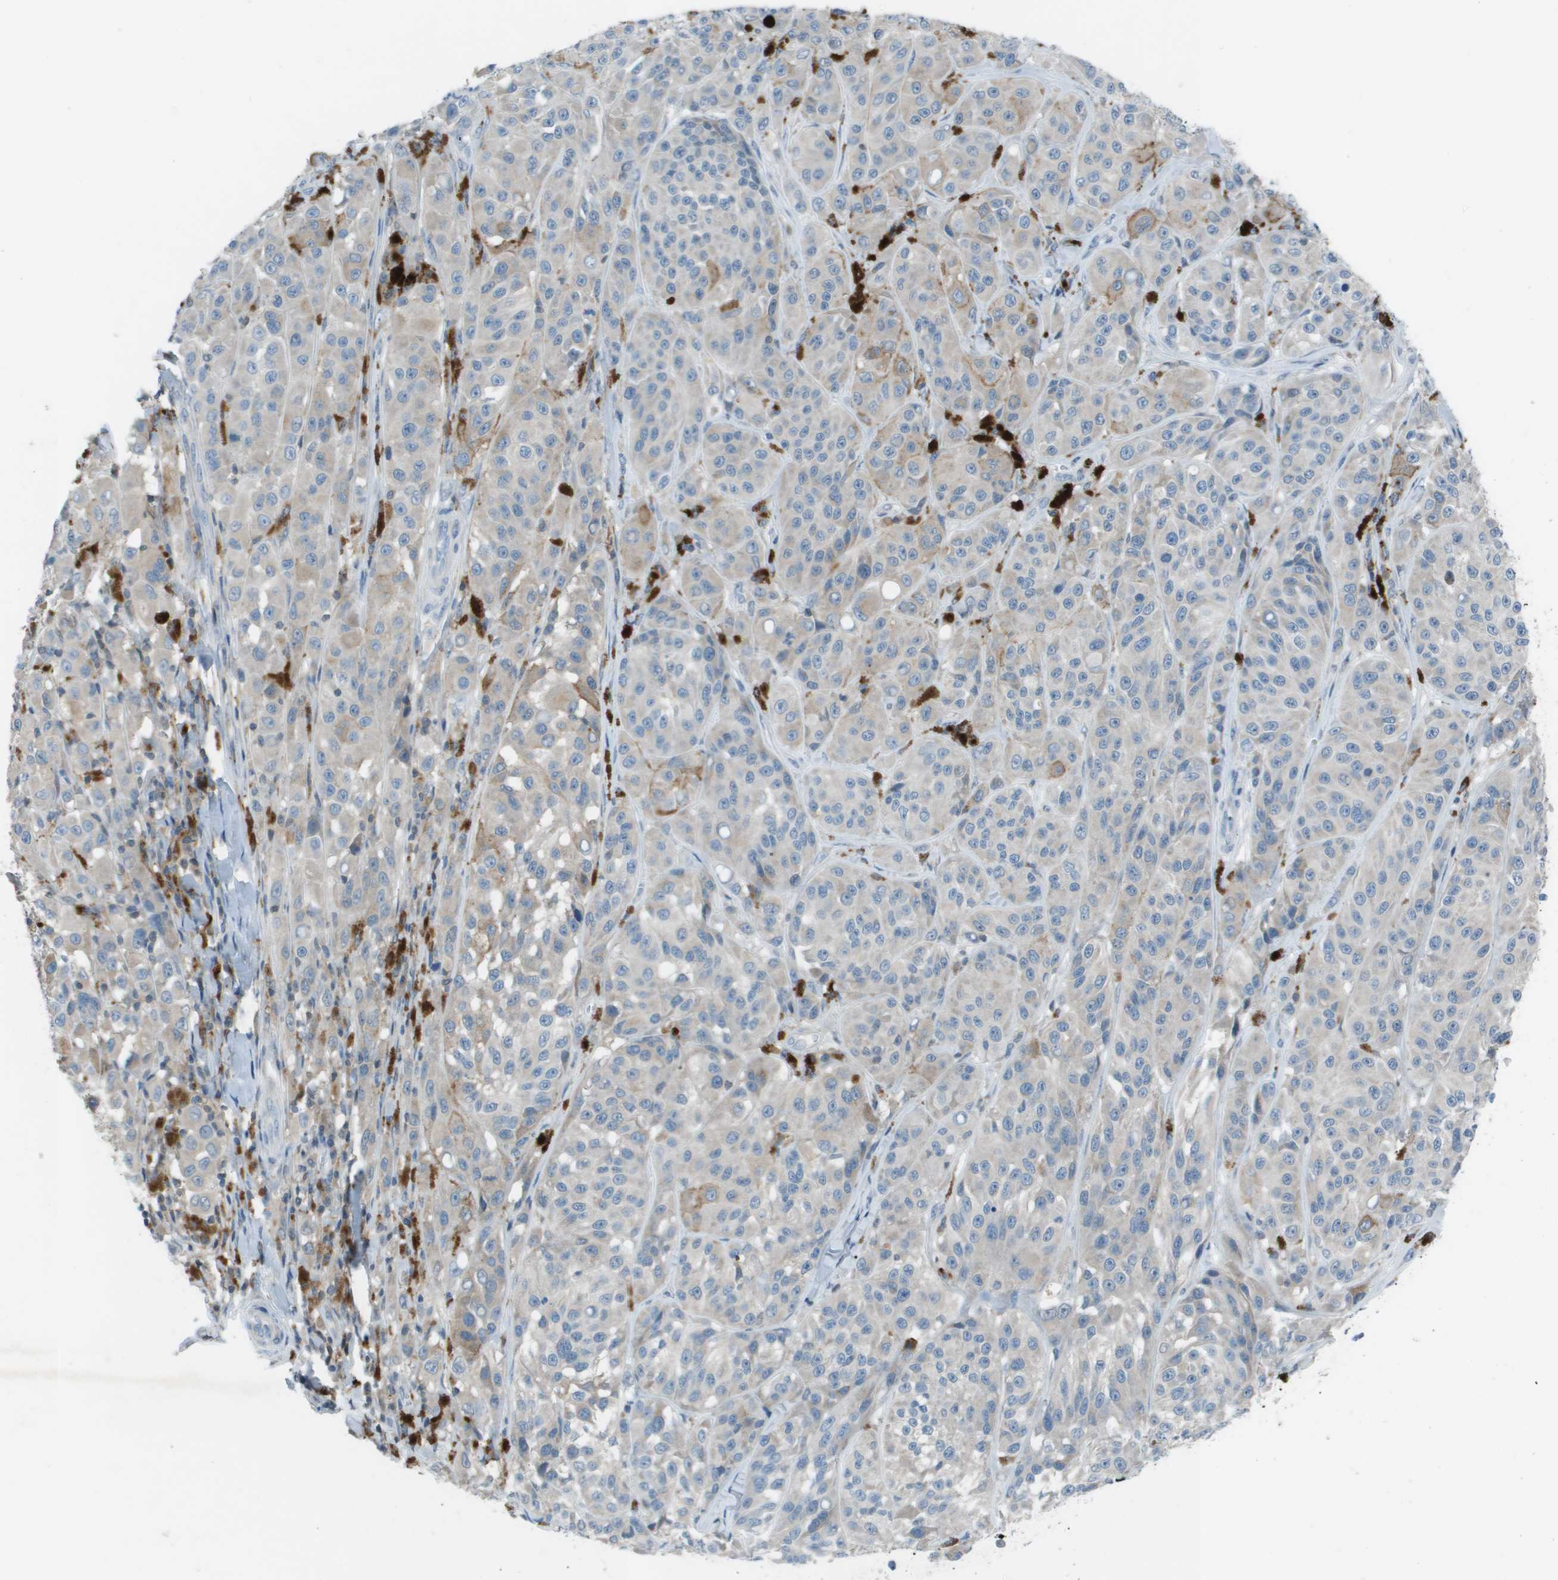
{"staining": {"intensity": "weak", "quantity": "25%-75%", "location": "cytoplasmic/membranous"}, "tissue": "melanoma", "cell_type": "Tumor cells", "image_type": "cancer", "snomed": [{"axis": "morphology", "description": "Malignant melanoma, NOS"}, {"axis": "topography", "description": "Skin"}], "caption": "An image showing weak cytoplasmic/membranous expression in approximately 25%-75% of tumor cells in malignant melanoma, as visualized by brown immunohistochemical staining.", "gene": "CAMK4", "patient": {"sex": "male", "age": 84}}